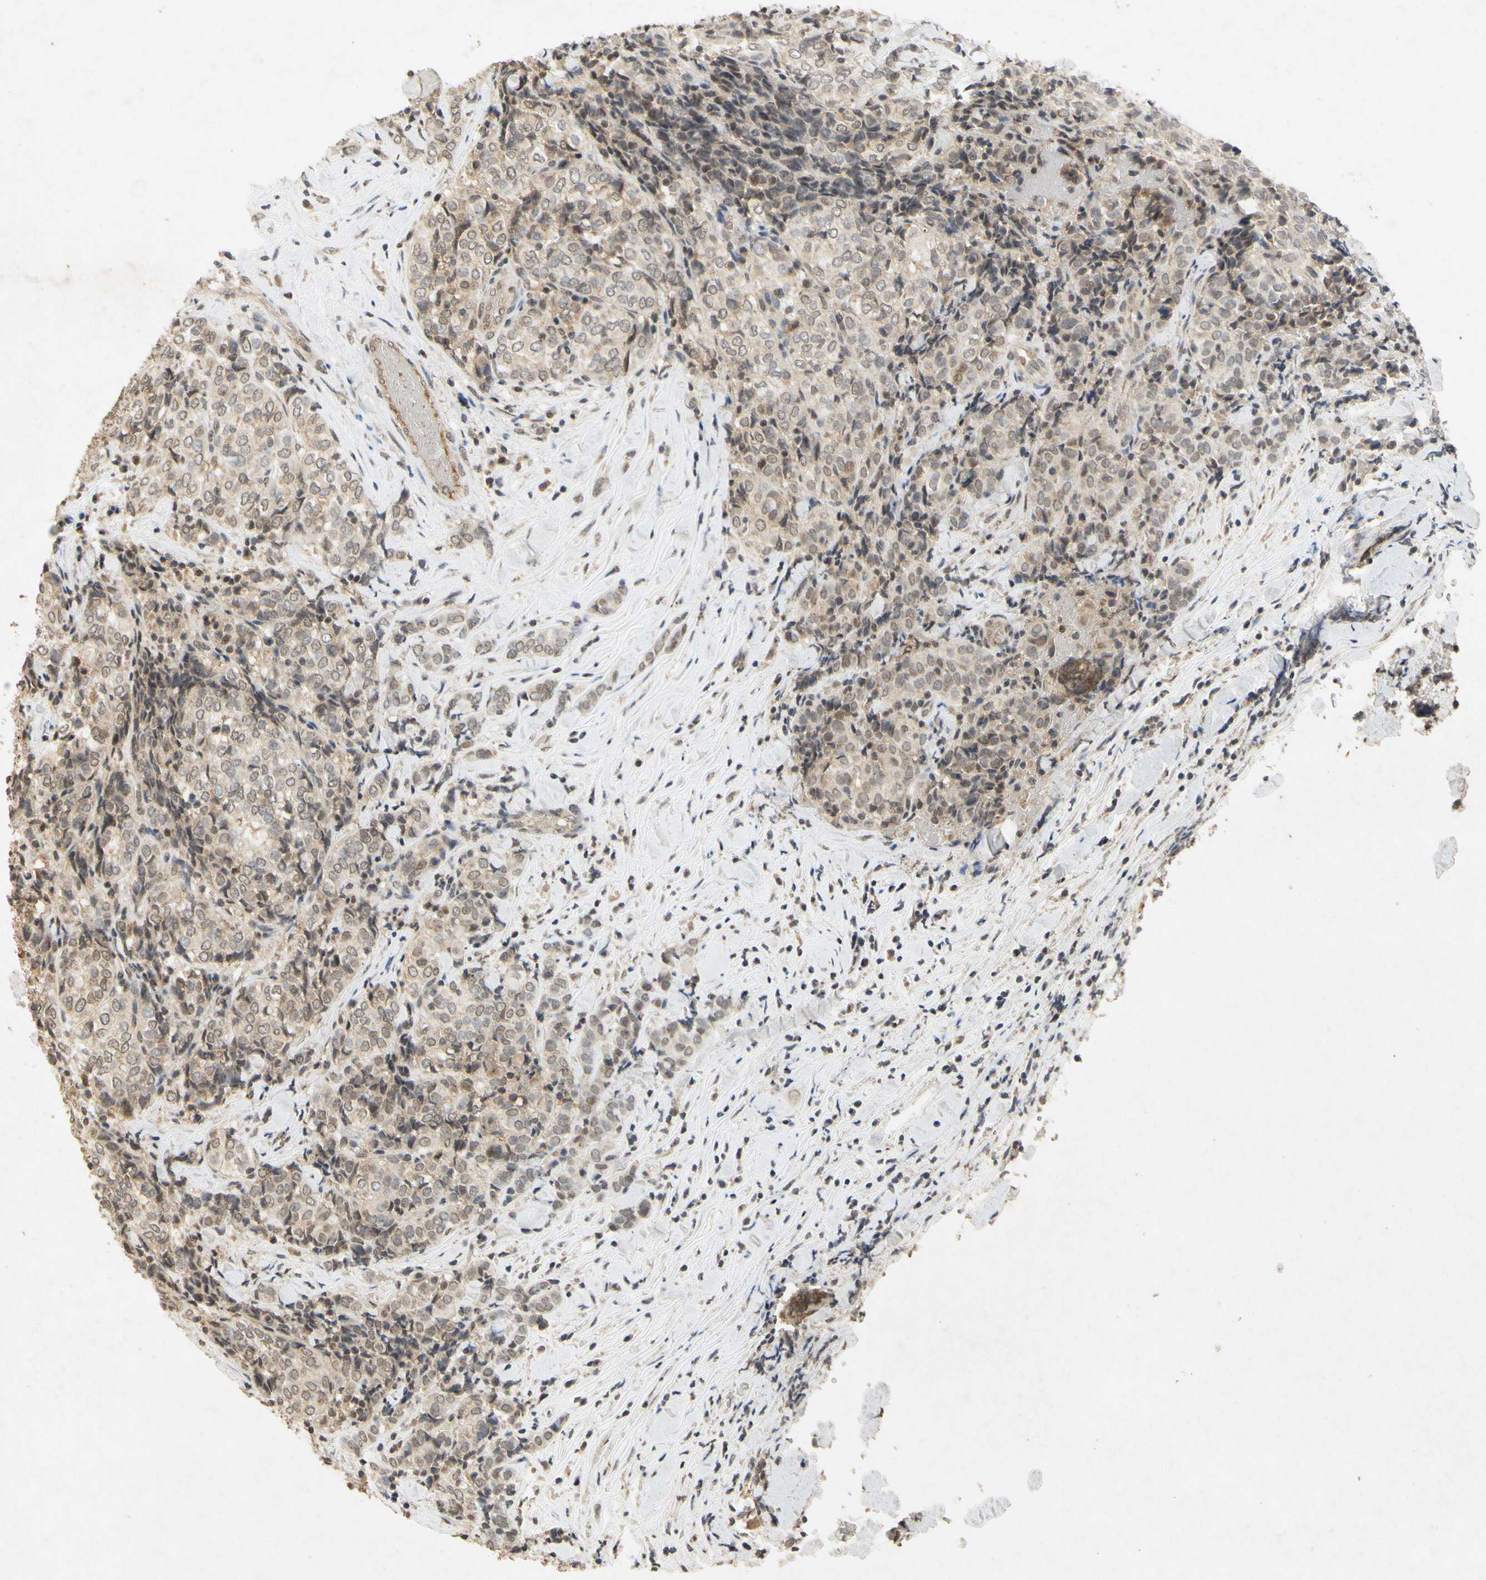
{"staining": {"intensity": "weak", "quantity": ">75%", "location": "cytoplasmic/membranous"}, "tissue": "thyroid cancer", "cell_type": "Tumor cells", "image_type": "cancer", "snomed": [{"axis": "morphology", "description": "Normal tissue, NOS"}, {"axis": "morphology", "description": "Papillary adenocarcinoma, NOS"}, {"axis": "topography", "description": "Thyroid gland"}], "caption": "Immunohistochemistry (IHC) (DAB) staining of human thyroid cancer shows weak cytoplasmic/membranous protein staining in approximately >75% of tumor cells.", "gene": "CP", "patient": {"sex": "female", "age": 30}}